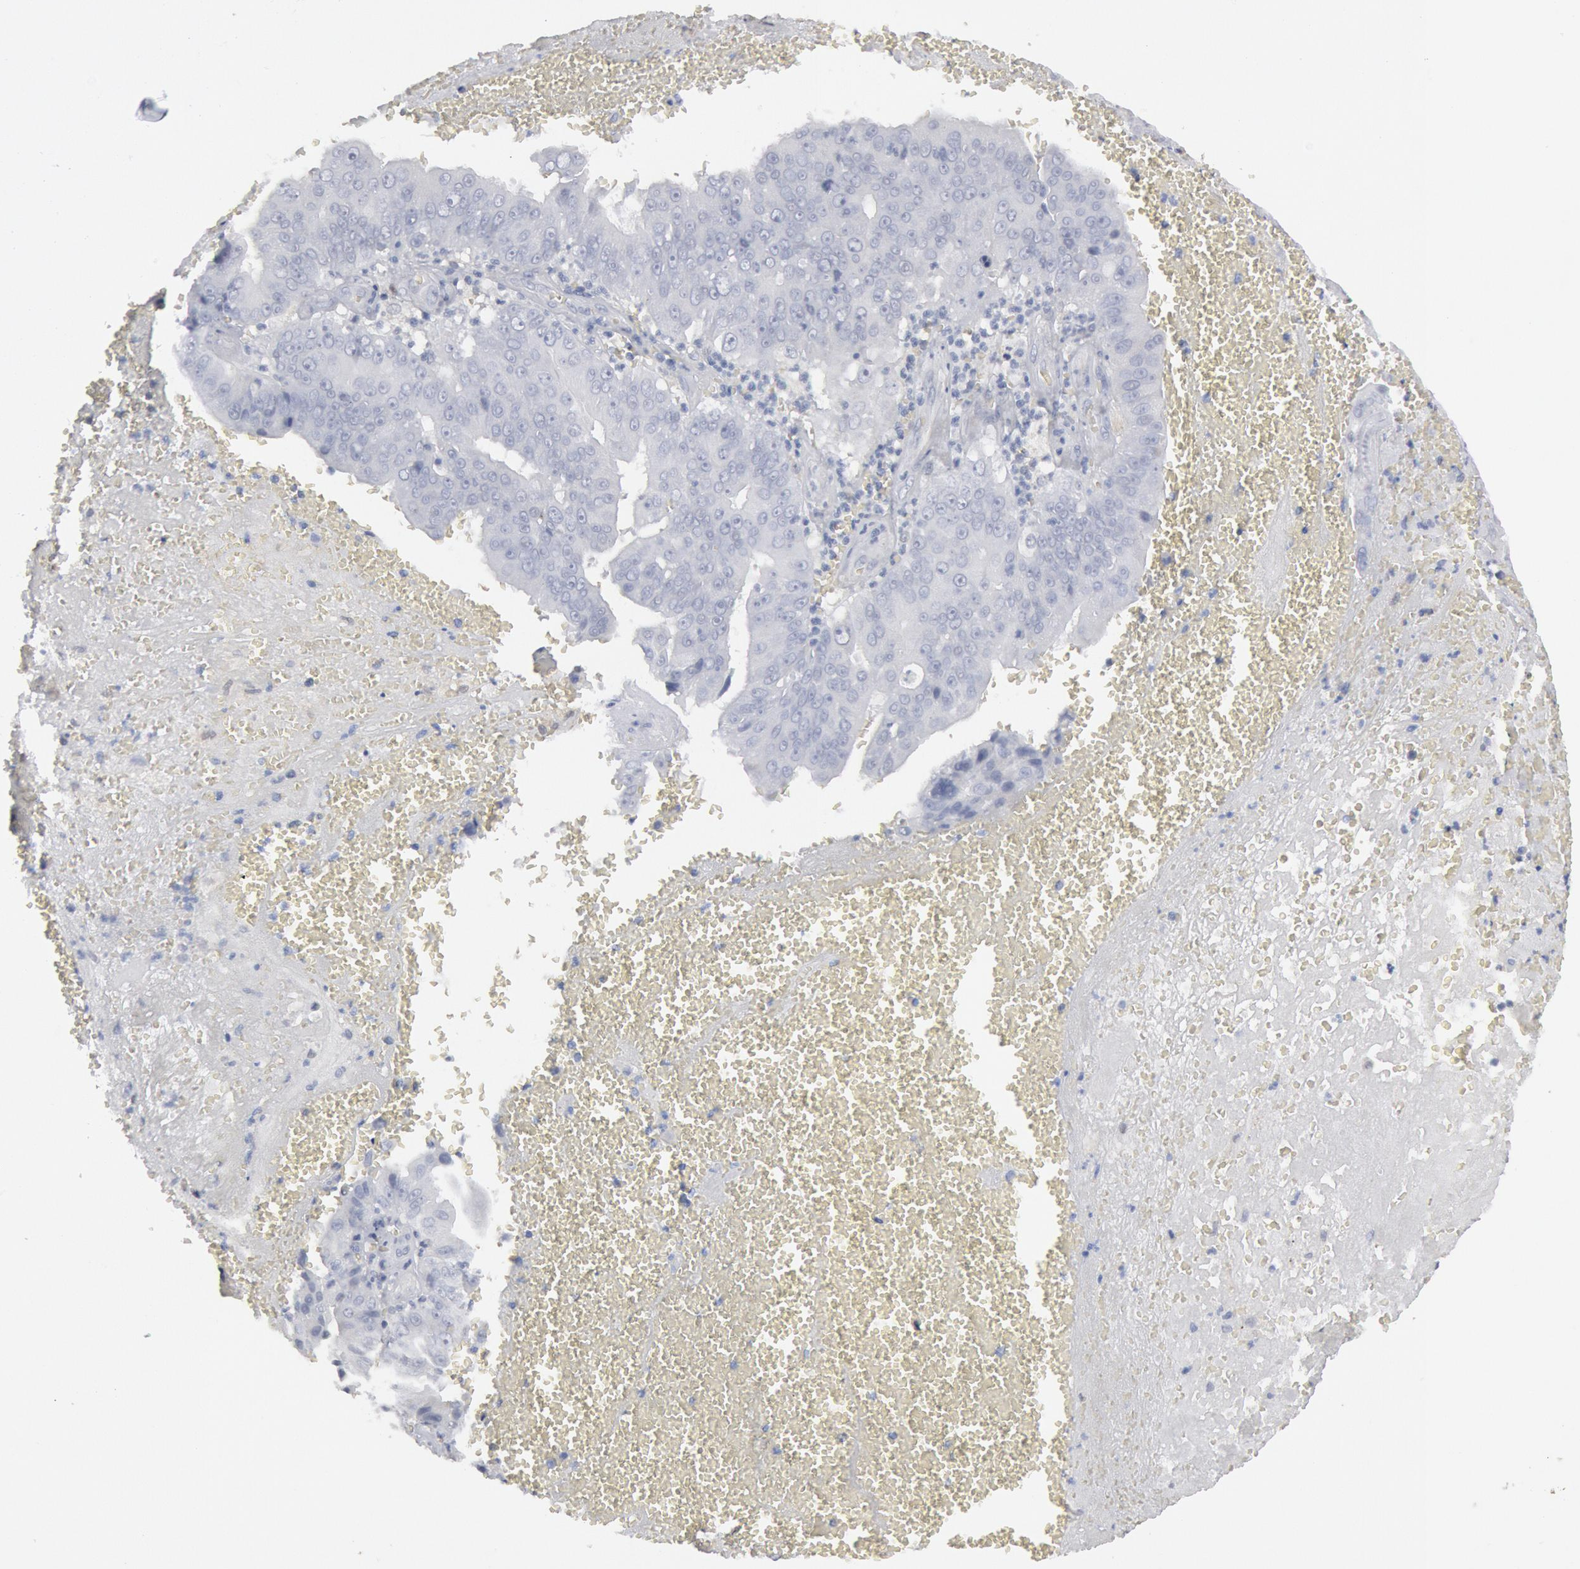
{"staining": {"intensity": "negative", "quantity": "none", "location": "none"}, "tissue": "liver cancer", "cell_type": "Tumor cells", "image_type": "cancer", "snomed": [{"axis": "morphology", "description": "Cholangiocarcinoma"}, {"axis": "topography", "description": "Liver"}], "caption": "DAB (3,3'-diaminobenzidine) immunohistochemical staining of human liver cancer demonstrates no significant expression in tumor cells.", "gene": "DMC1", "patient": {"sex": "female", "age": 79}}